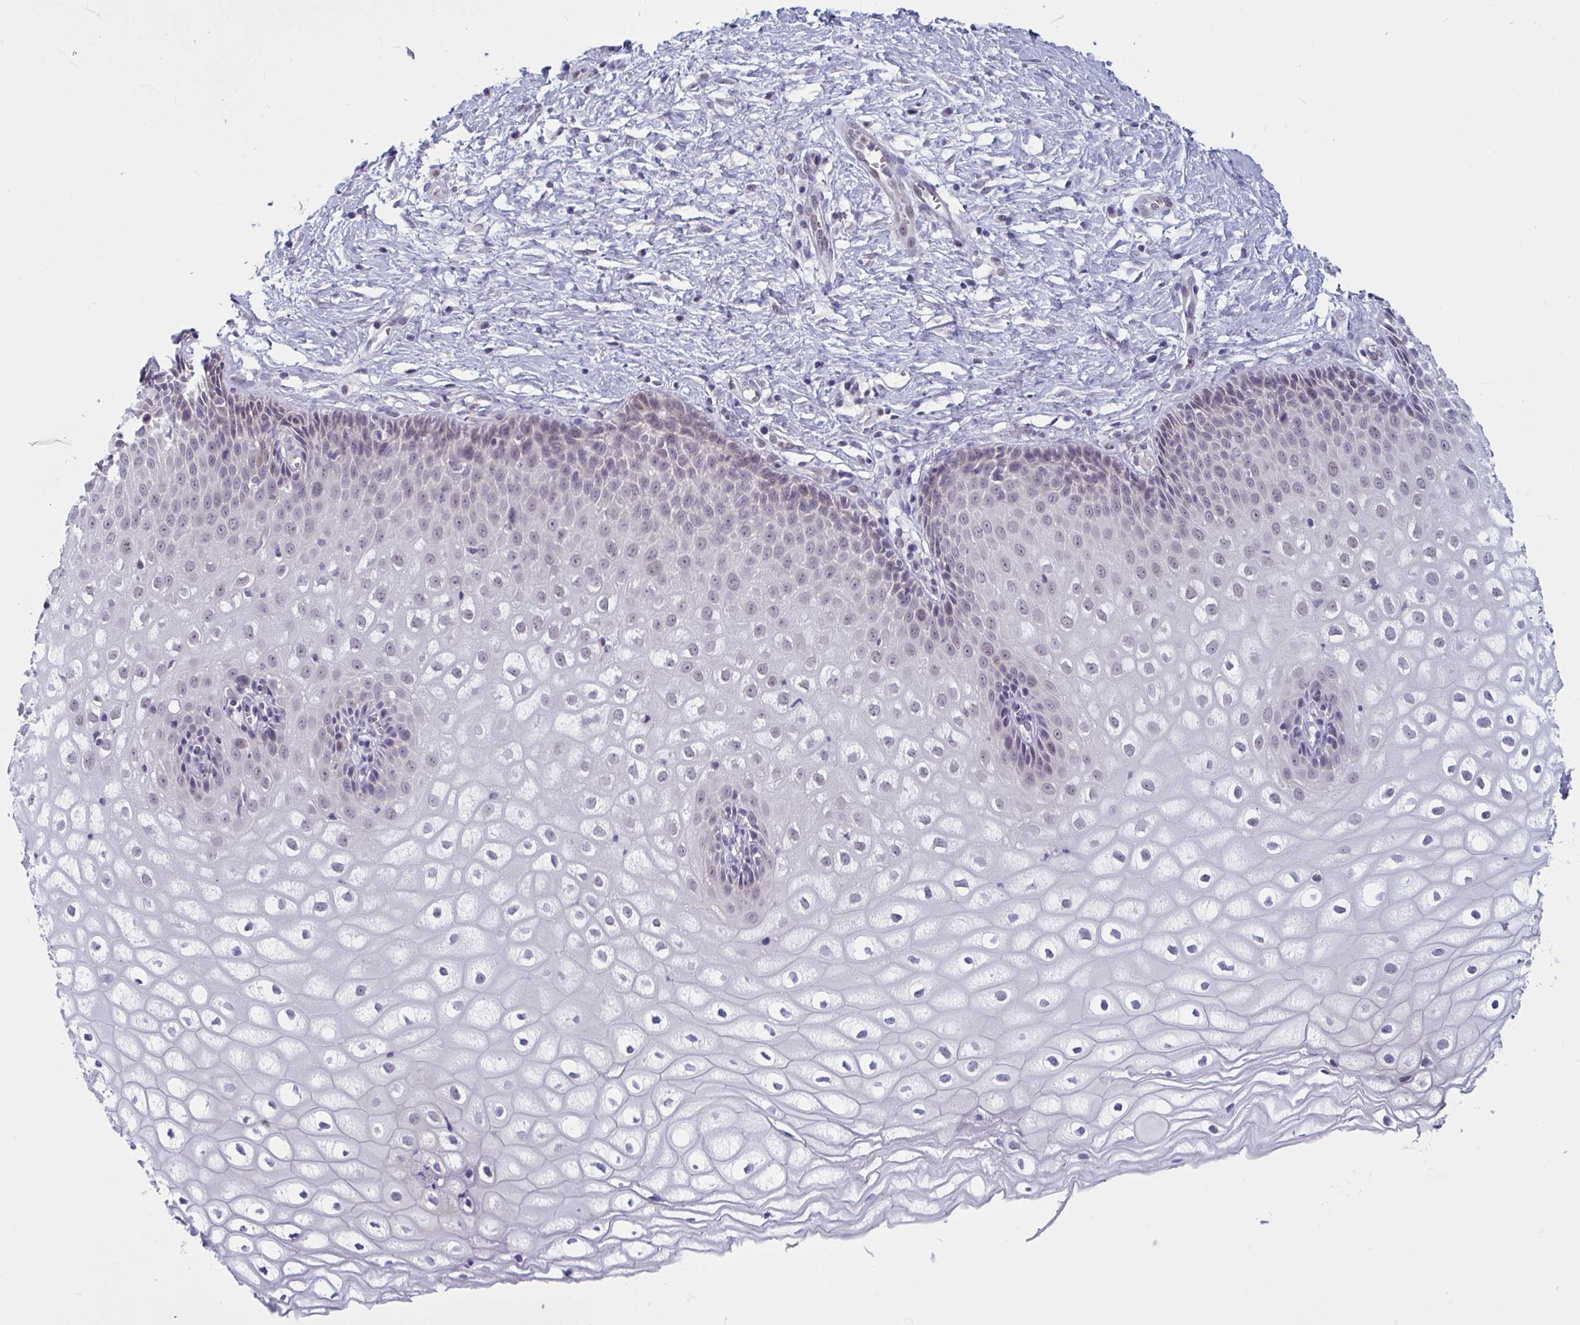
{"staining": {"intensity": "weak", "quantity": "<25%", "location": "cytoplasmic/membranous"}, "tissue": "cervix", "cell_type": "Glandular cells", "image_type": "normal", "snomed": [{"axis": "morphology", "description": "Normal tissue, NOS"}, {"axis": "topography", "description": "Cervix"}], "caption": "A high-resolution photomicrograph shows IHC staining of benign cervix, which shows no significant expression in glandular cells. (DAB (3,3'-diaminobenzidine) IHC with hematoxylin counter stain).", "gene": "TSN", "patient": {"sex": "female", "age": 36}}